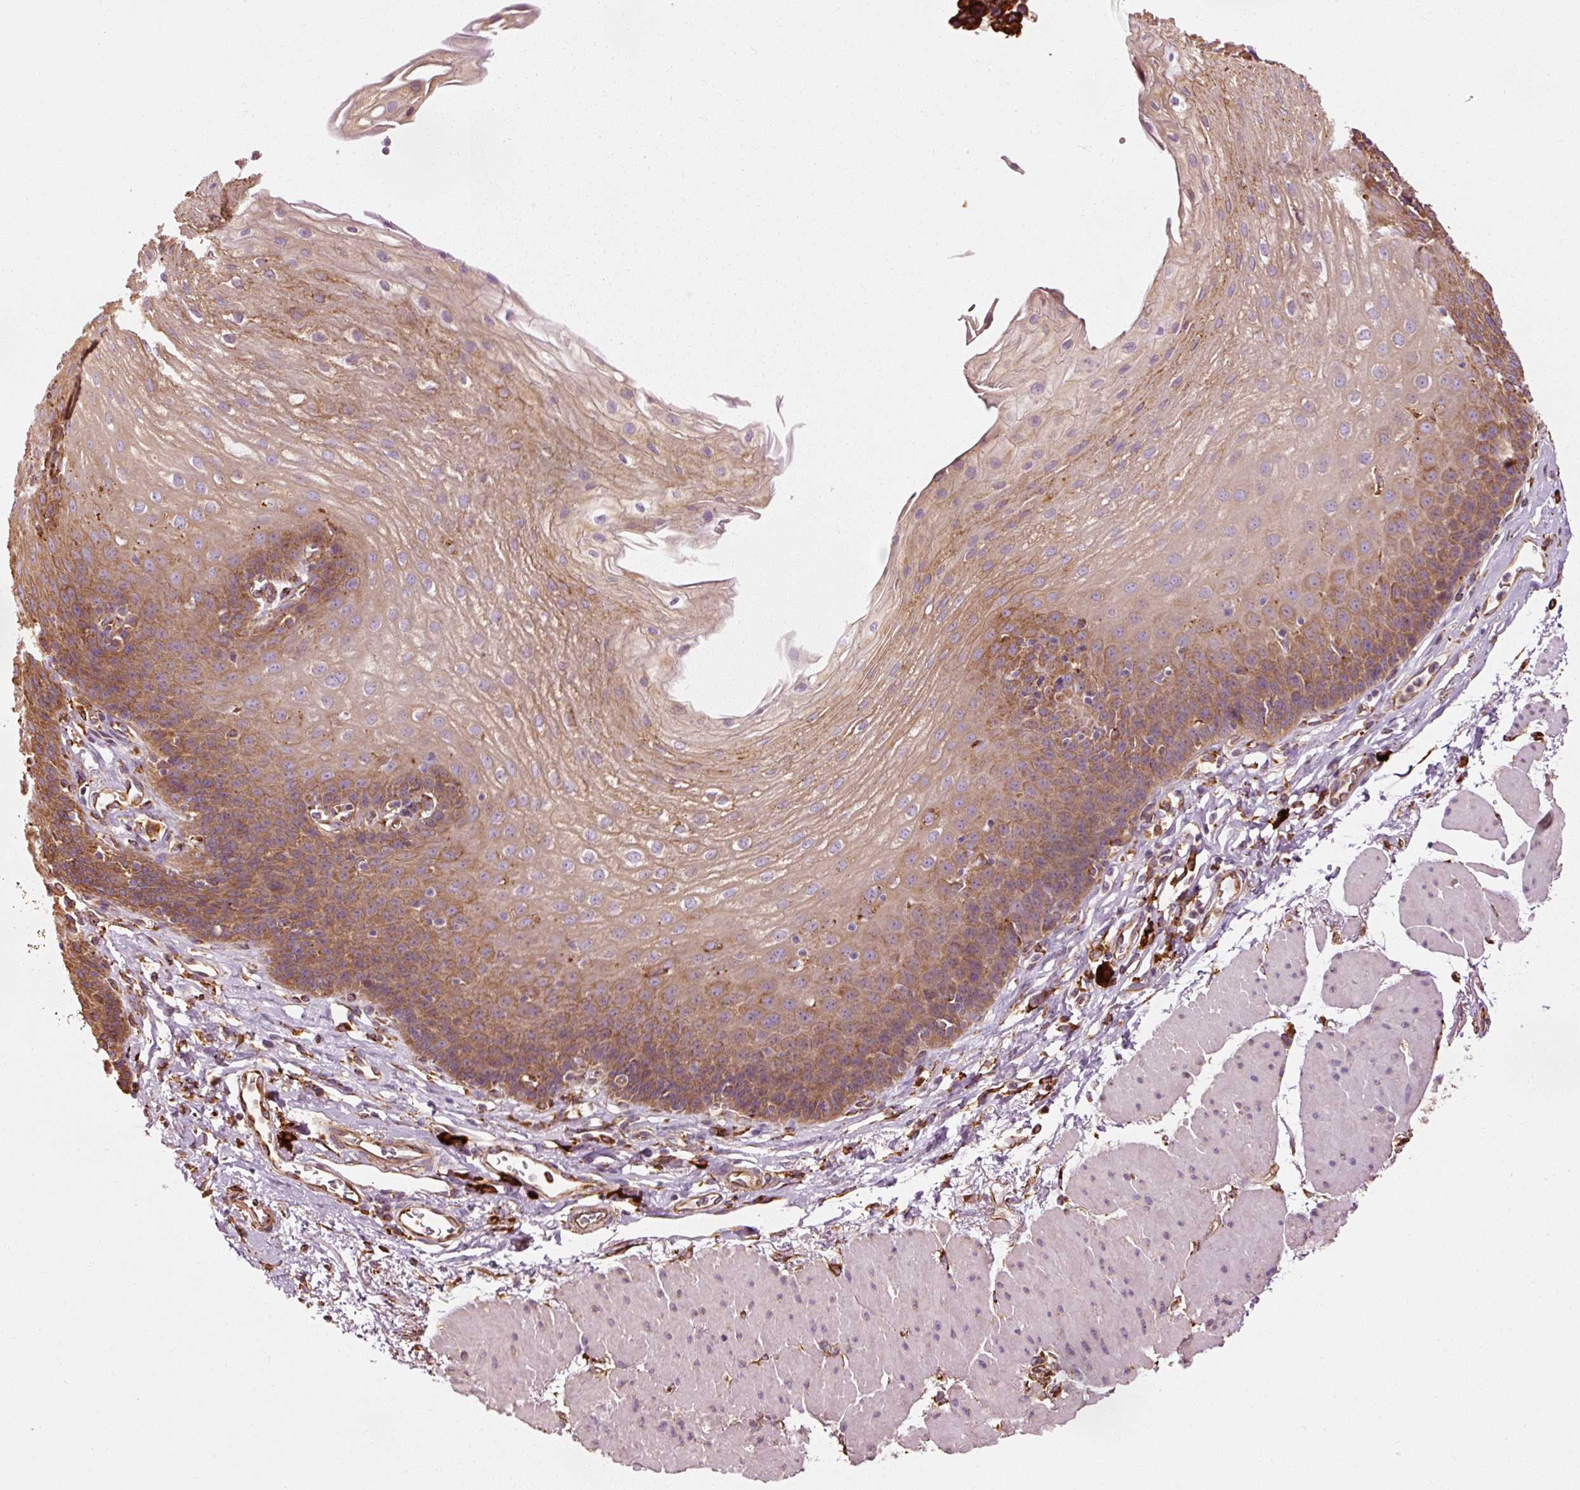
{"staining": {"intensity": "strong", "quantity": "25%-75%", "location": "cytoplasmic/membranous"}, "tissue": "esophagus", "cell_type": "Squamous epithelial cells", "image_type": "normal", "snomed": [{"axis": "morphology", "description": "Normal tissue, NOS"}, {"axis": "topography", "description": "Esophagus"}], "caption": "Immunohistochemical staining of unremarkable esophagus displays 25%-75% levels of strong cytoplasmic/membranous protein expression in about 25%-75% of squamous epithelial cells.", "gene": "ENSG00000256500", "patient": {"sex": "female", "age": 81}}